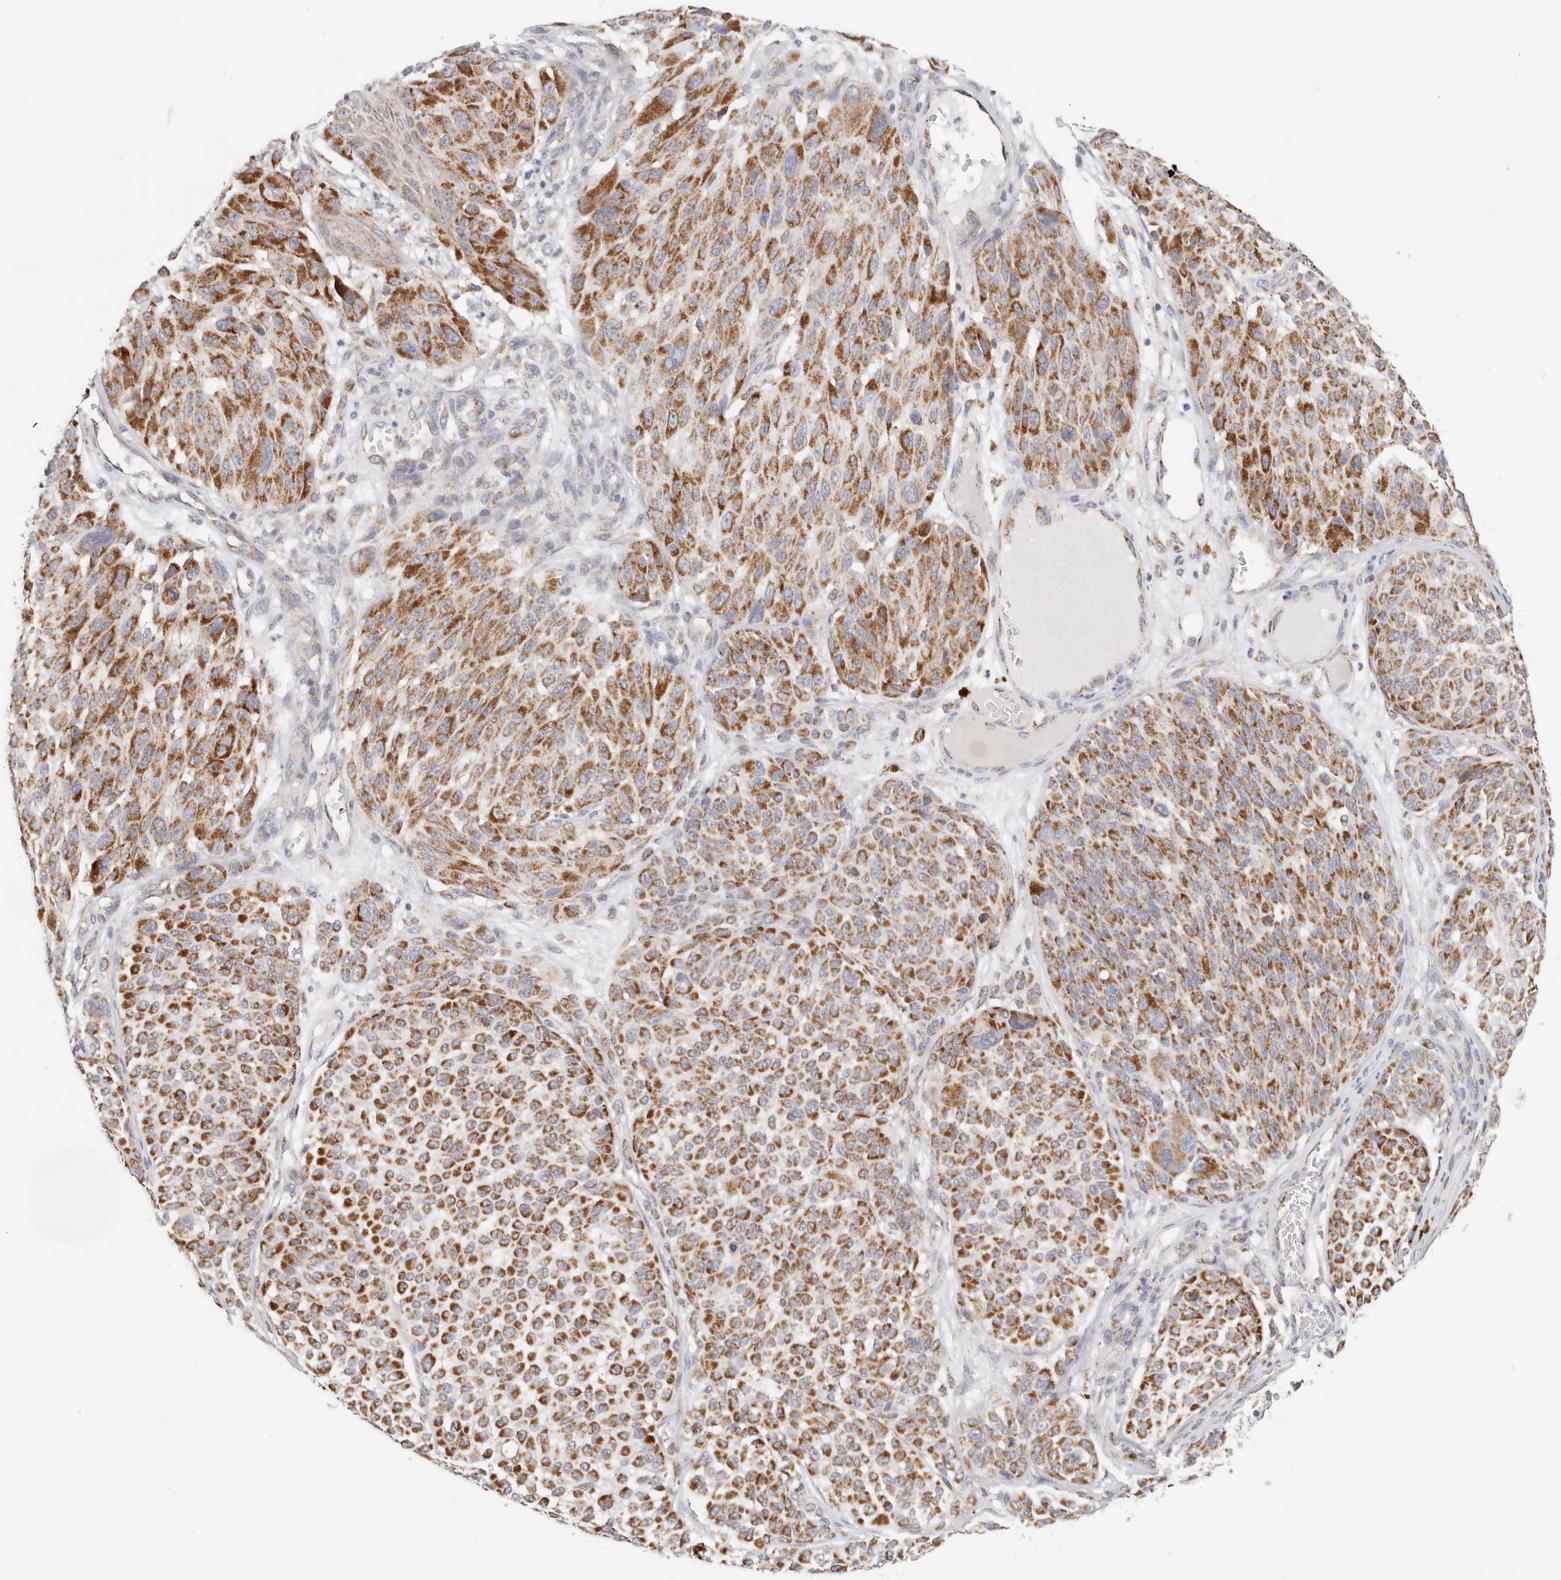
{"staining": {"intensity": "strong", "quantity": ">75%", "location": "cytoplasmic/membranous"}, "tissue": "melanoma", "cell_type": "Tumor cells", "image_type": "cancer", "snomed": [{"axis": "morphology", "description": "Malignant melanoma, NOS"}, {"axis": "topography", "description": "Skin"}], "caption": "Immunohistochemical staining of human melanoma exhibits high levels of strong cytoplasmic/membranous positivity in about >75% of tumor cells. (IHC, brightfield microscopy, high magnification).", "gene": "AFDN", "patient": {"sex": "male", "age": 83}}